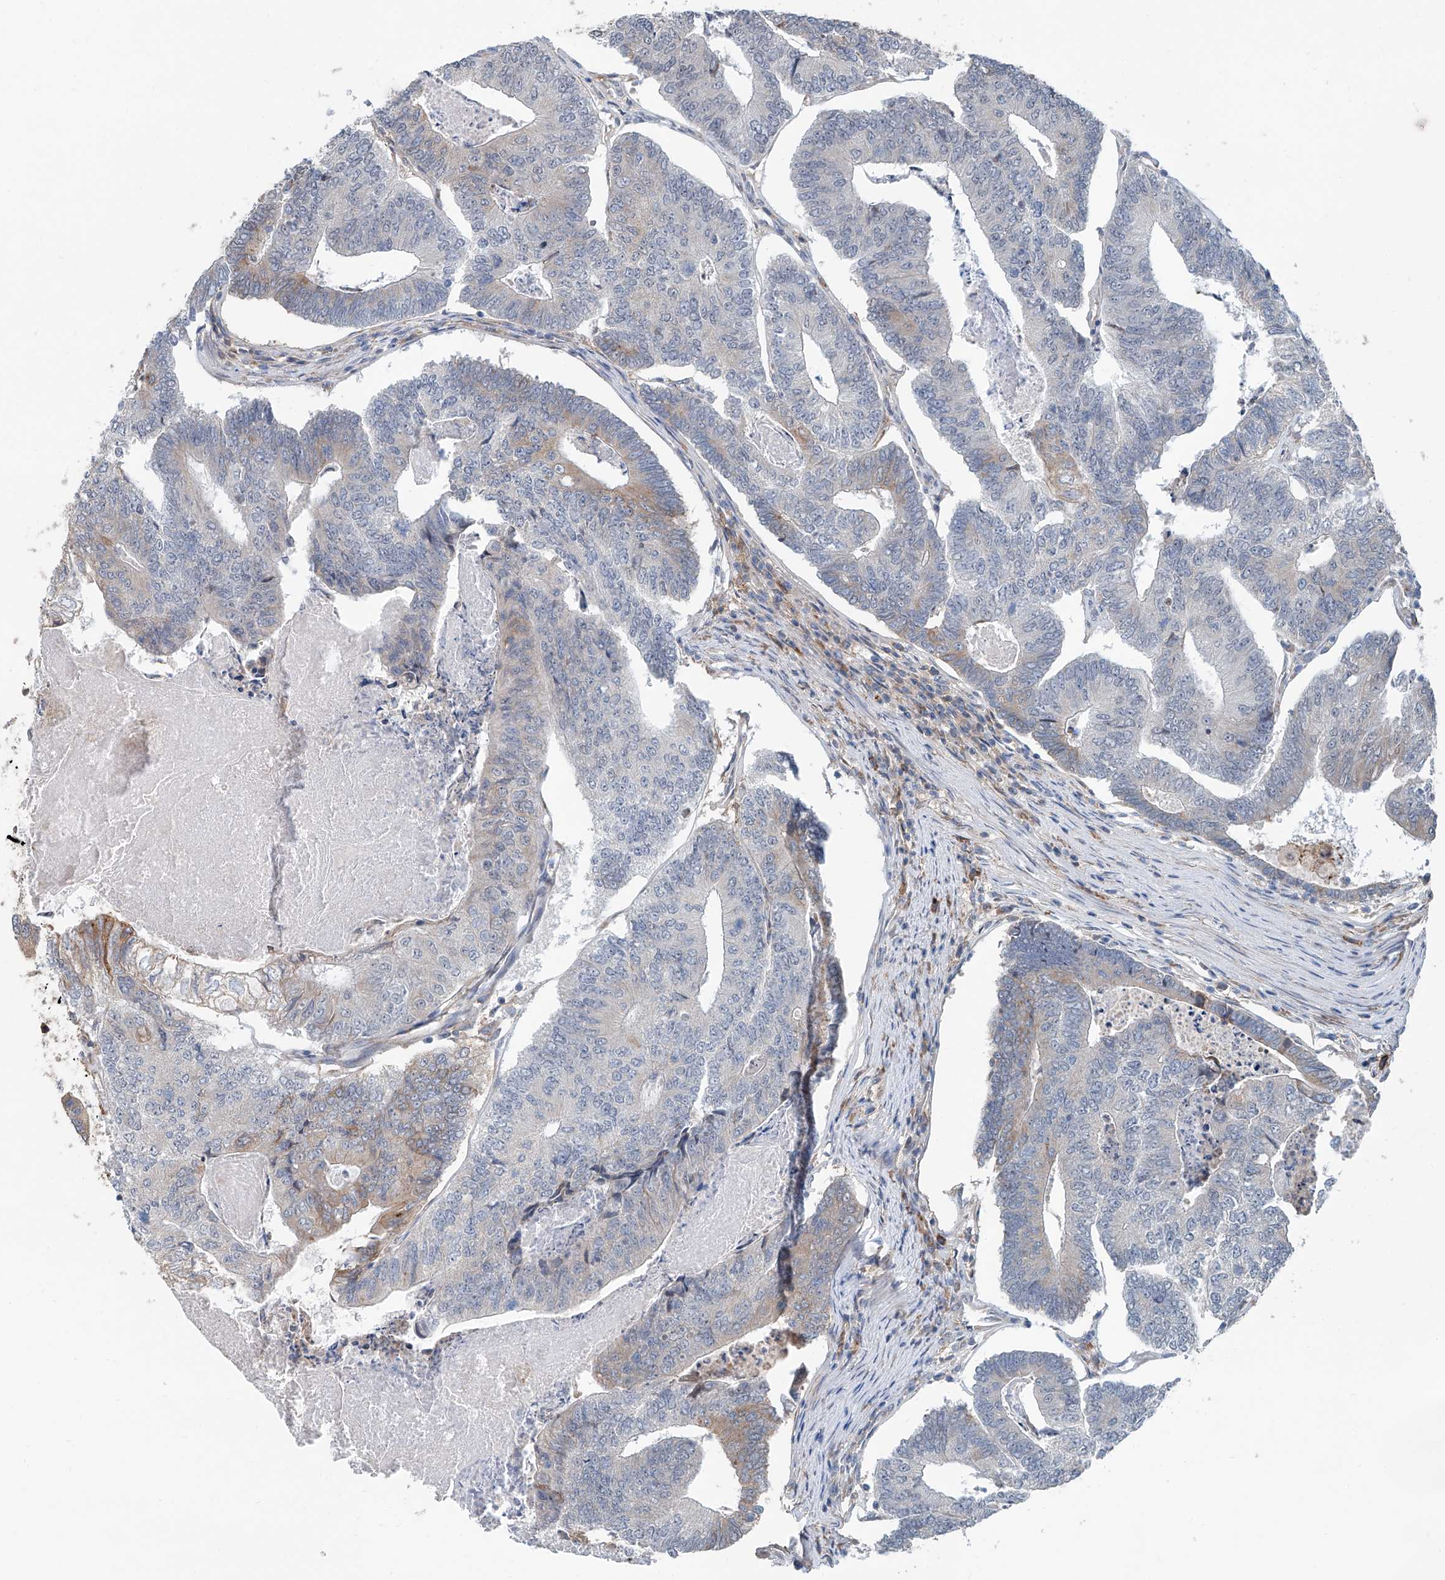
{"staining": {"intensity": "weak", "quantity": "<25%", "location": "cytoplasmic/membranous"}, "tissue": "colorectal cancer", "cell_type": "Tumor cells", "image_type": "cancer", "snomed": [{"axis": "morphology", "description": "Adenocarcinoma, NOS"}, {"axis": "topography", "description": "Colon"}], "caption": "An immunohistochemistry histopathology image of colorectal cancer (adenocarcinoma) is shown. There is no staining in tumor cells of colorectal cancer (adenocarcinoma). Nuclei are stained in blue.", "gene": "KCNK10", "patient": {"sex": "female", "age": 67}}